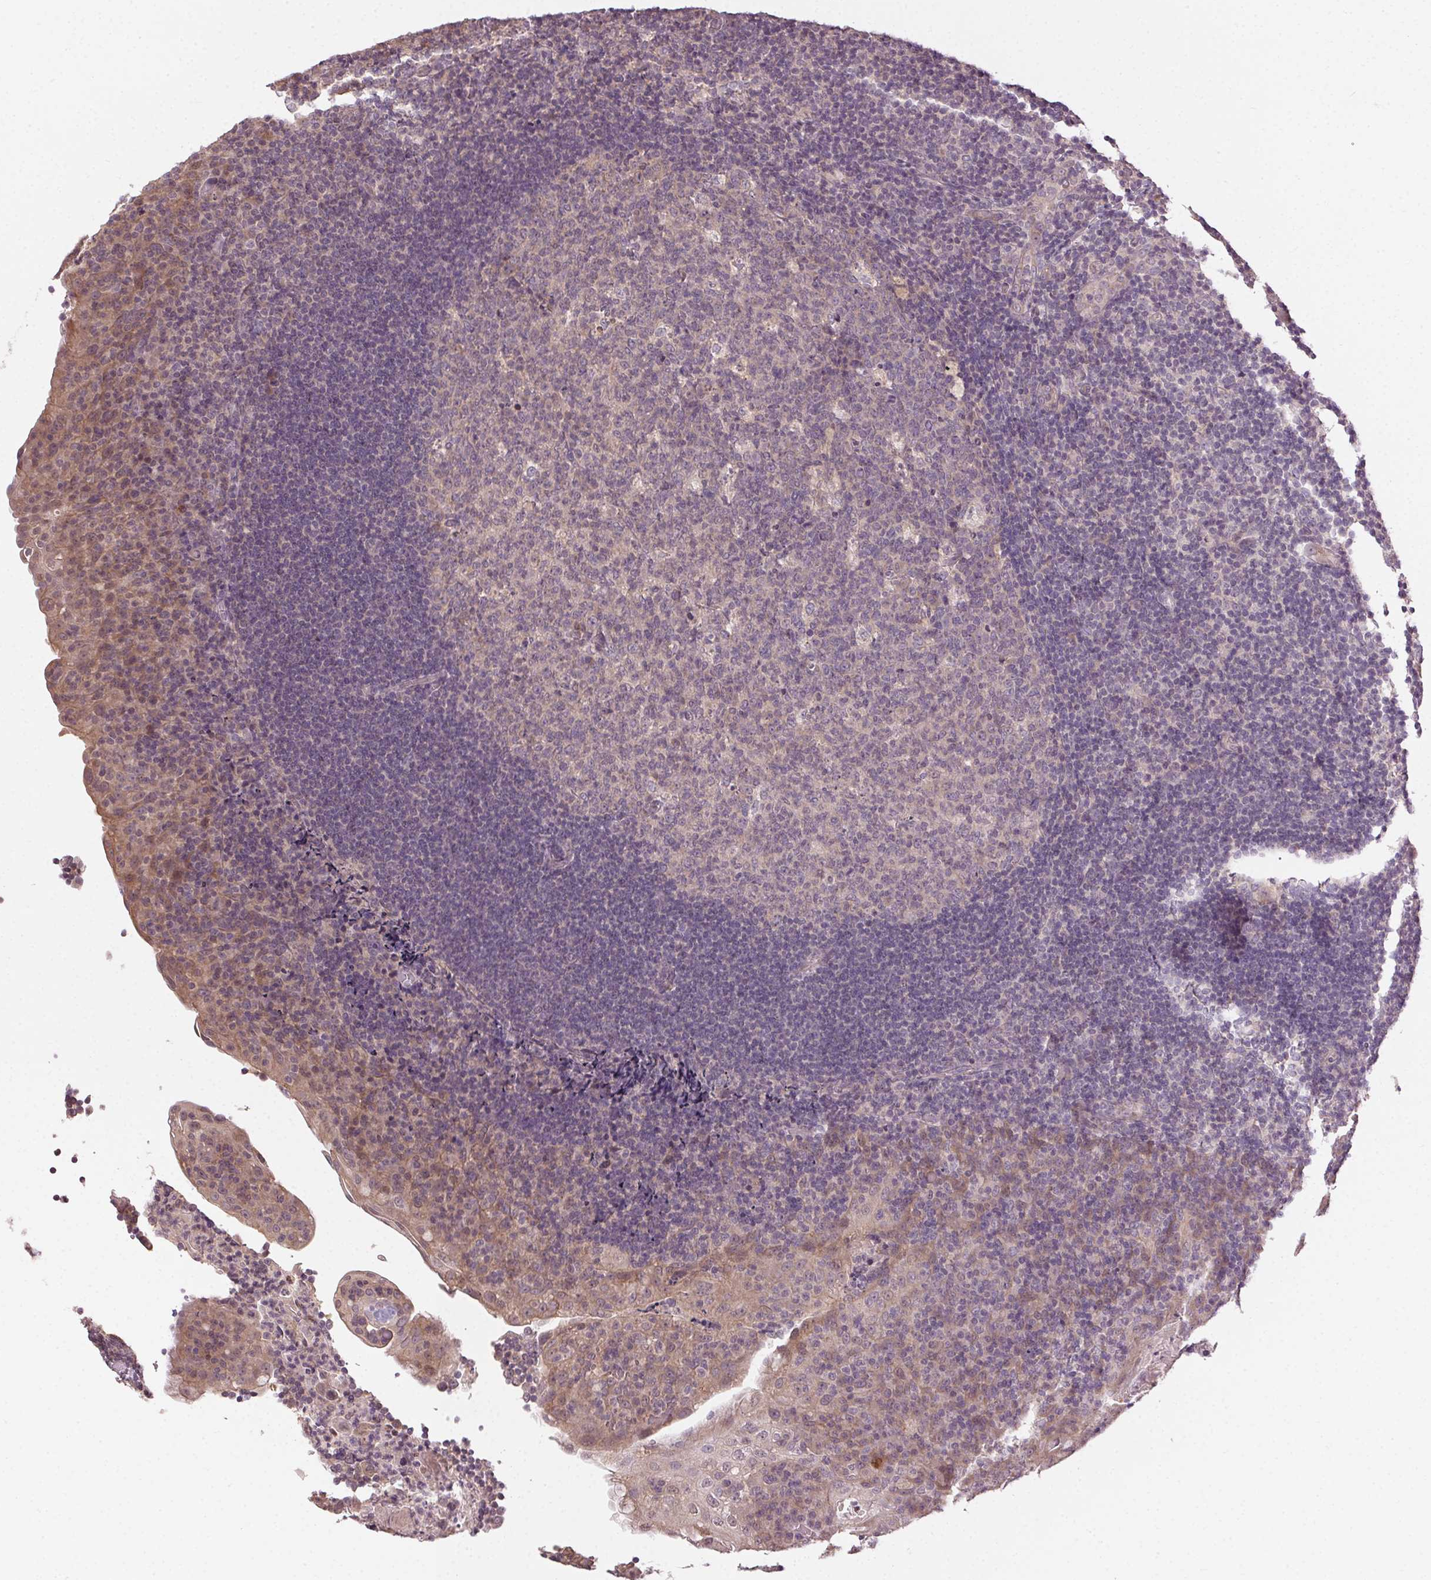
{"staining": {"intensity": "negative", "quantity": "none", "location": "none"}, "tissue": "tonsil", "cell_type": "Germinal center cells", "image_type": "normal", "snomed": [{"axis": "morphology", "description": "Normal tissue, NOS"}, {"axis": "topography", "description": "Tonsil"}], "caption": "DAB immunohistochemical staining of unremarkable tonsil shows no significant expression in germinal center cells.", "gene": "ATP1B3", "patient": {"sex": "male", "age": 17}}